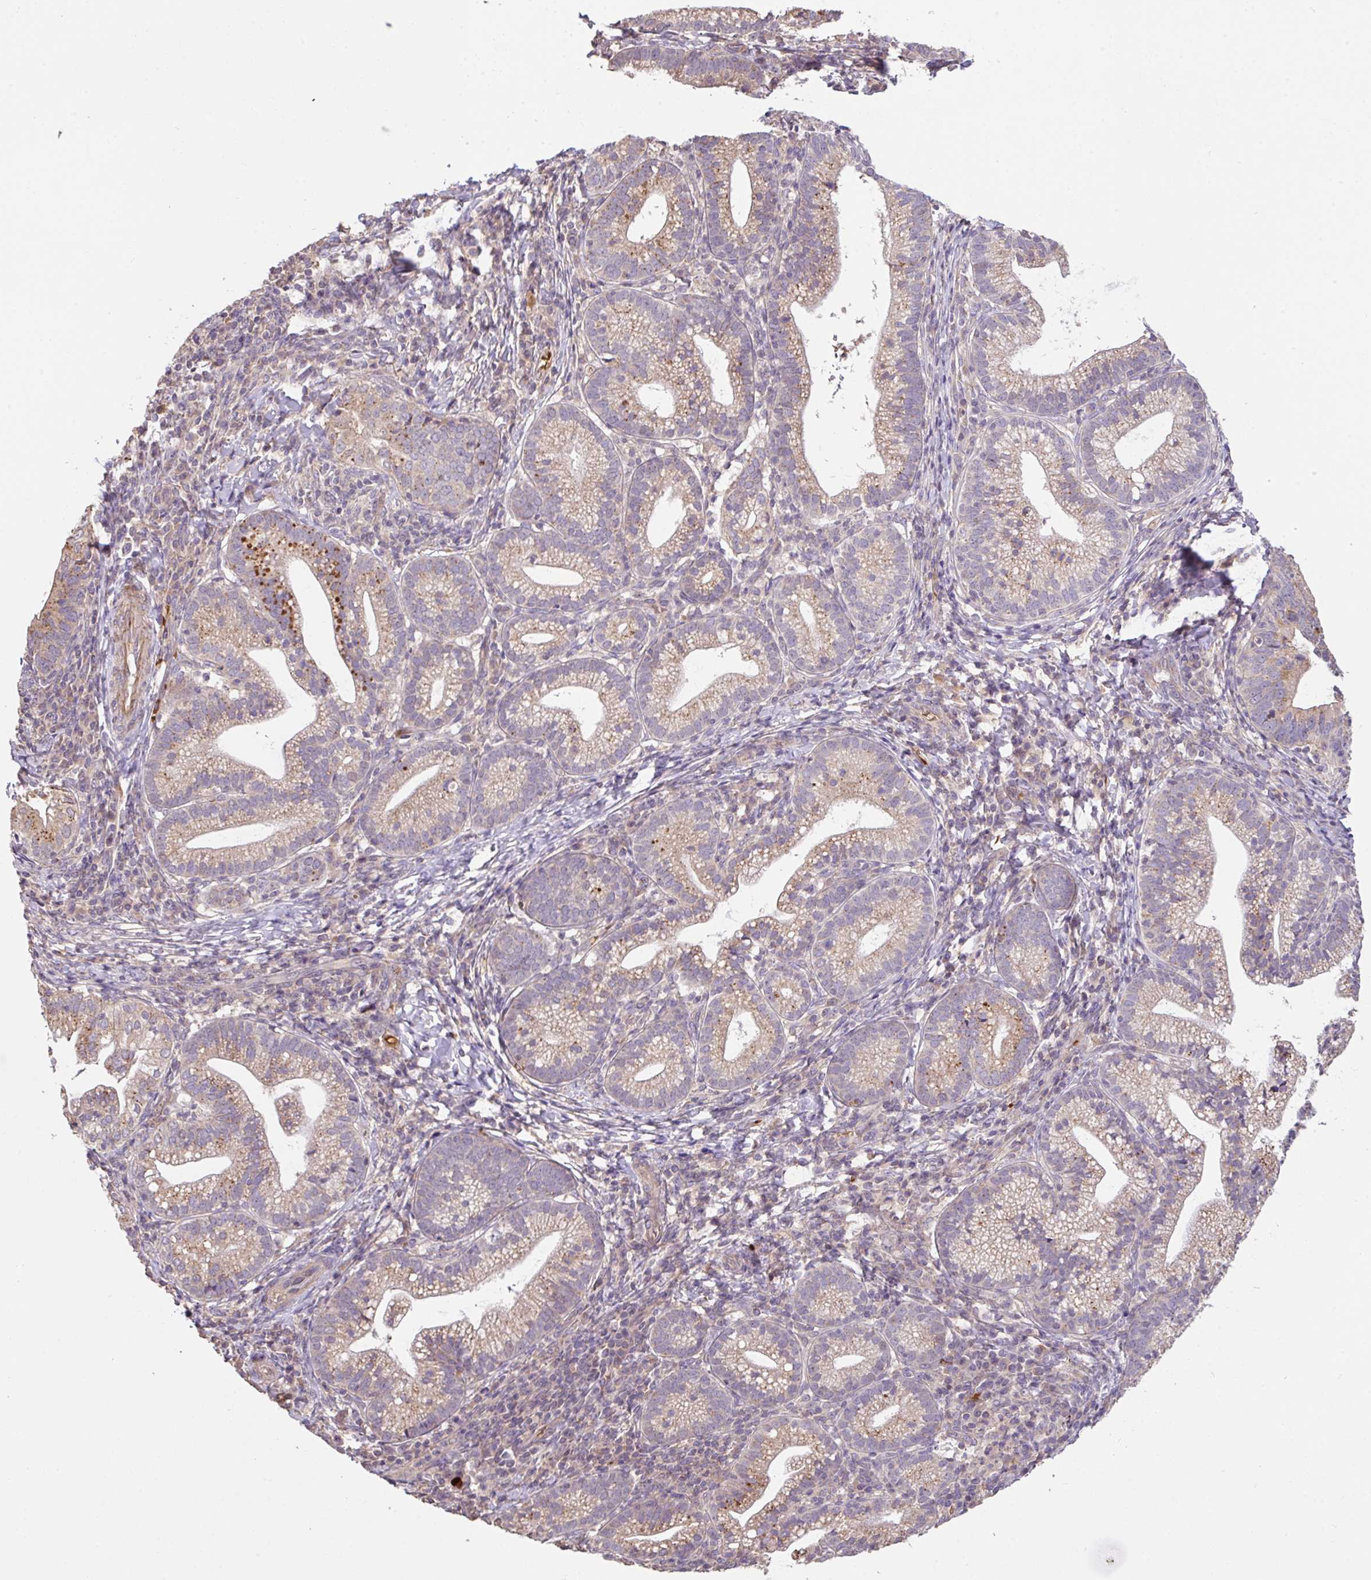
{"staining": {"intensity": "moderate", "quantity": "25%-75%", "location": "cytoplasmic/membranous"}, "tissue": "cervical cancer", "cell_type": "Tumor cells", "image_type": "cancer", "snomed": [{"axis": "morphology", "description": "Normal tissue, NOS"}, {"axis": "morphology", "description": "Adenocarcinoma, NOS"}, {"axis": "topography", "description": "Cervix"}], "caption": "Brown immunohistochemical staining in cervical adenocarcinoma reveals moderate cytoplasmic/membranous staining in about 25%-75% of tumor cells. (DAB IHC with brightfield microscopy, high magnification).", "gene": "C1QTNF9B", "patient": {"sex": "female", "age": 44}}